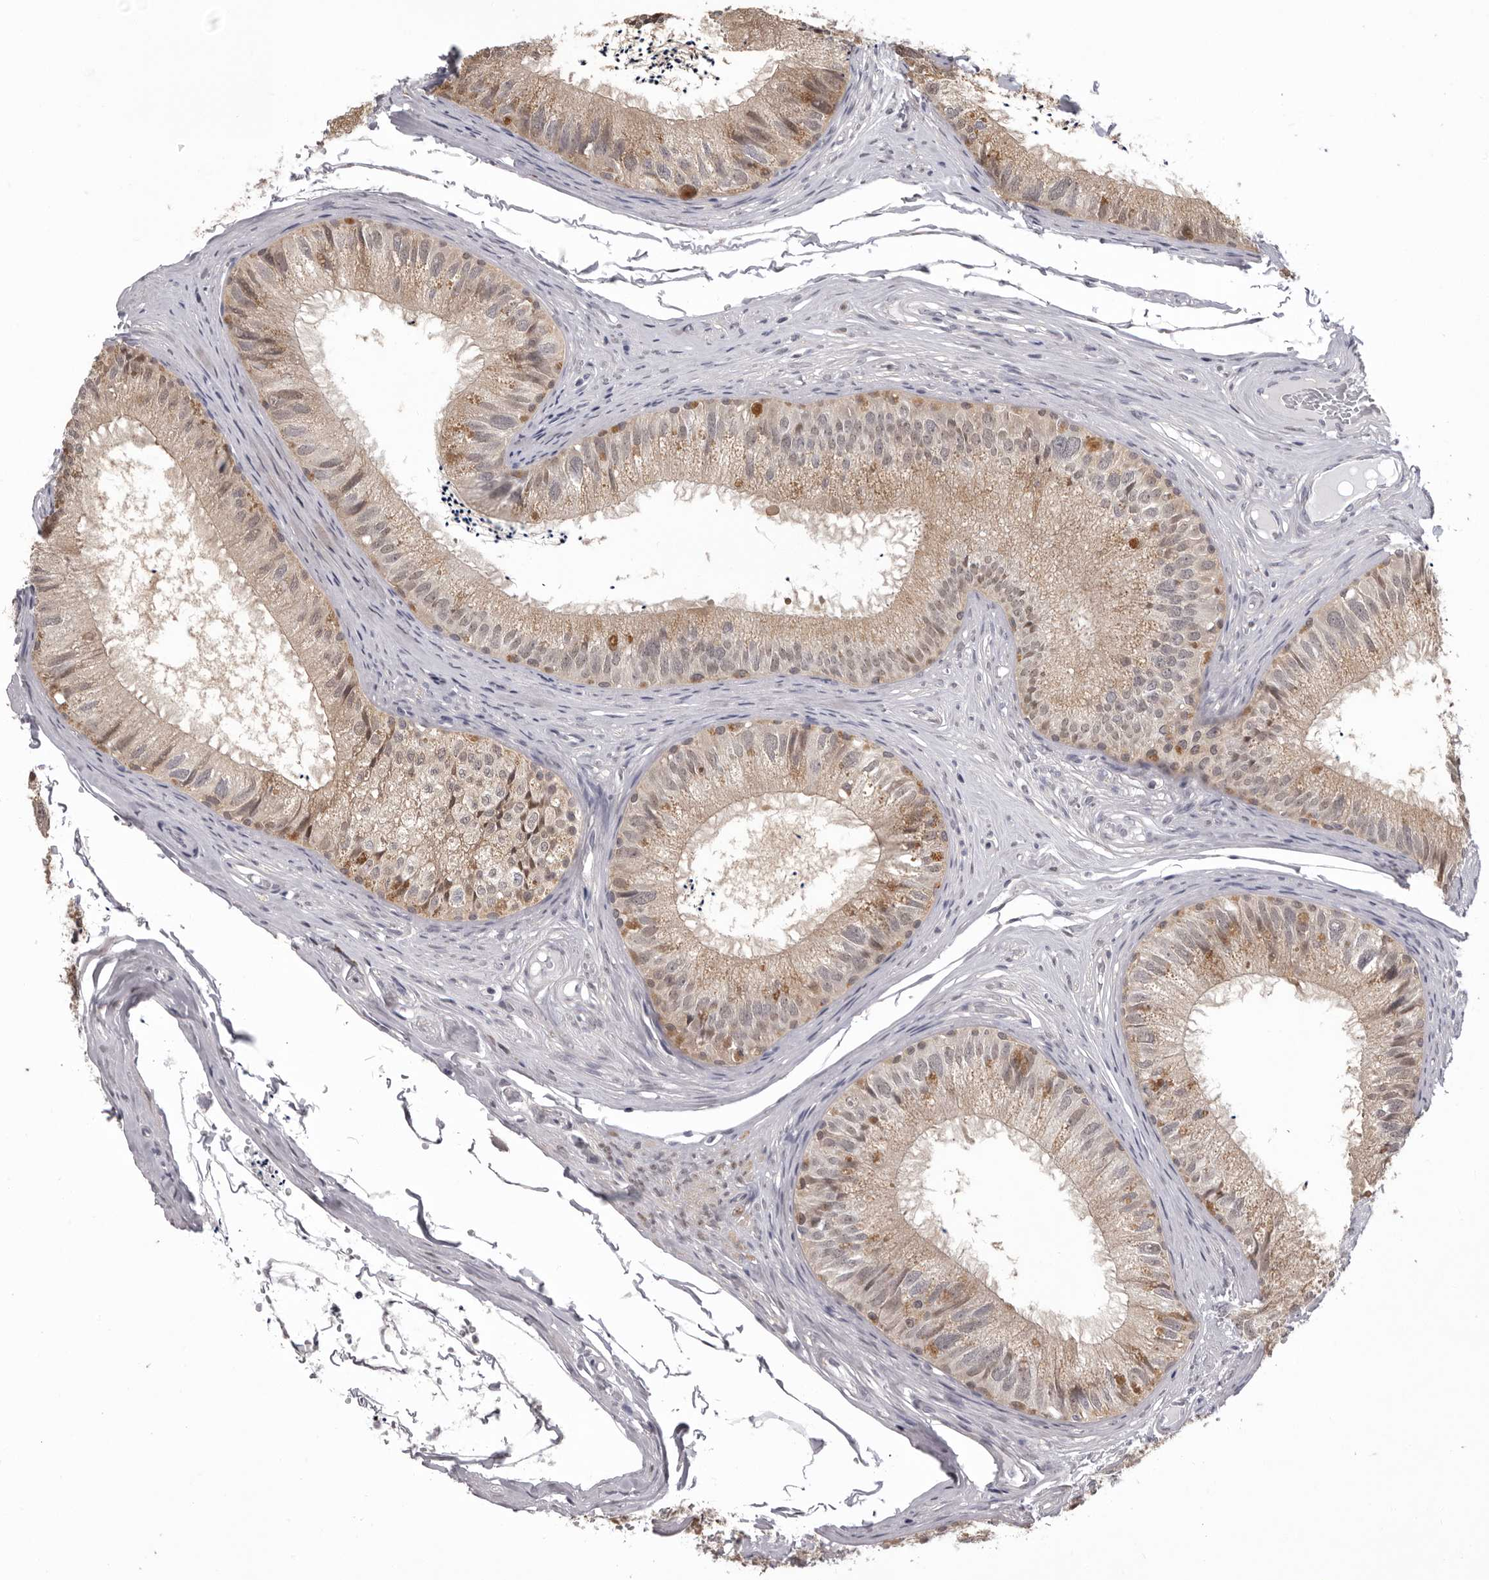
{"staining": {"intensity": "moderate", "quantity": "25%-75%", "location": "cytoplasmic/membranous"}, "tissue": "epididymis", "cell_type": "Glandular cells", "image_type": "normal", "snomed": [{"axis": "morphology", "description": "Normal tissue, NOS"}, {"axis": "topography", "description": "Epididymis"}], "caption": "A brown stain highlights moderate cytoplasmic/membranous expression of a protein in glandular cells of unremarkable epididymis. (DAB IHC with brightfield microscopy, high magnification).", "gene": "MDH1", "patient": {"sex": "male", "age": 79}}